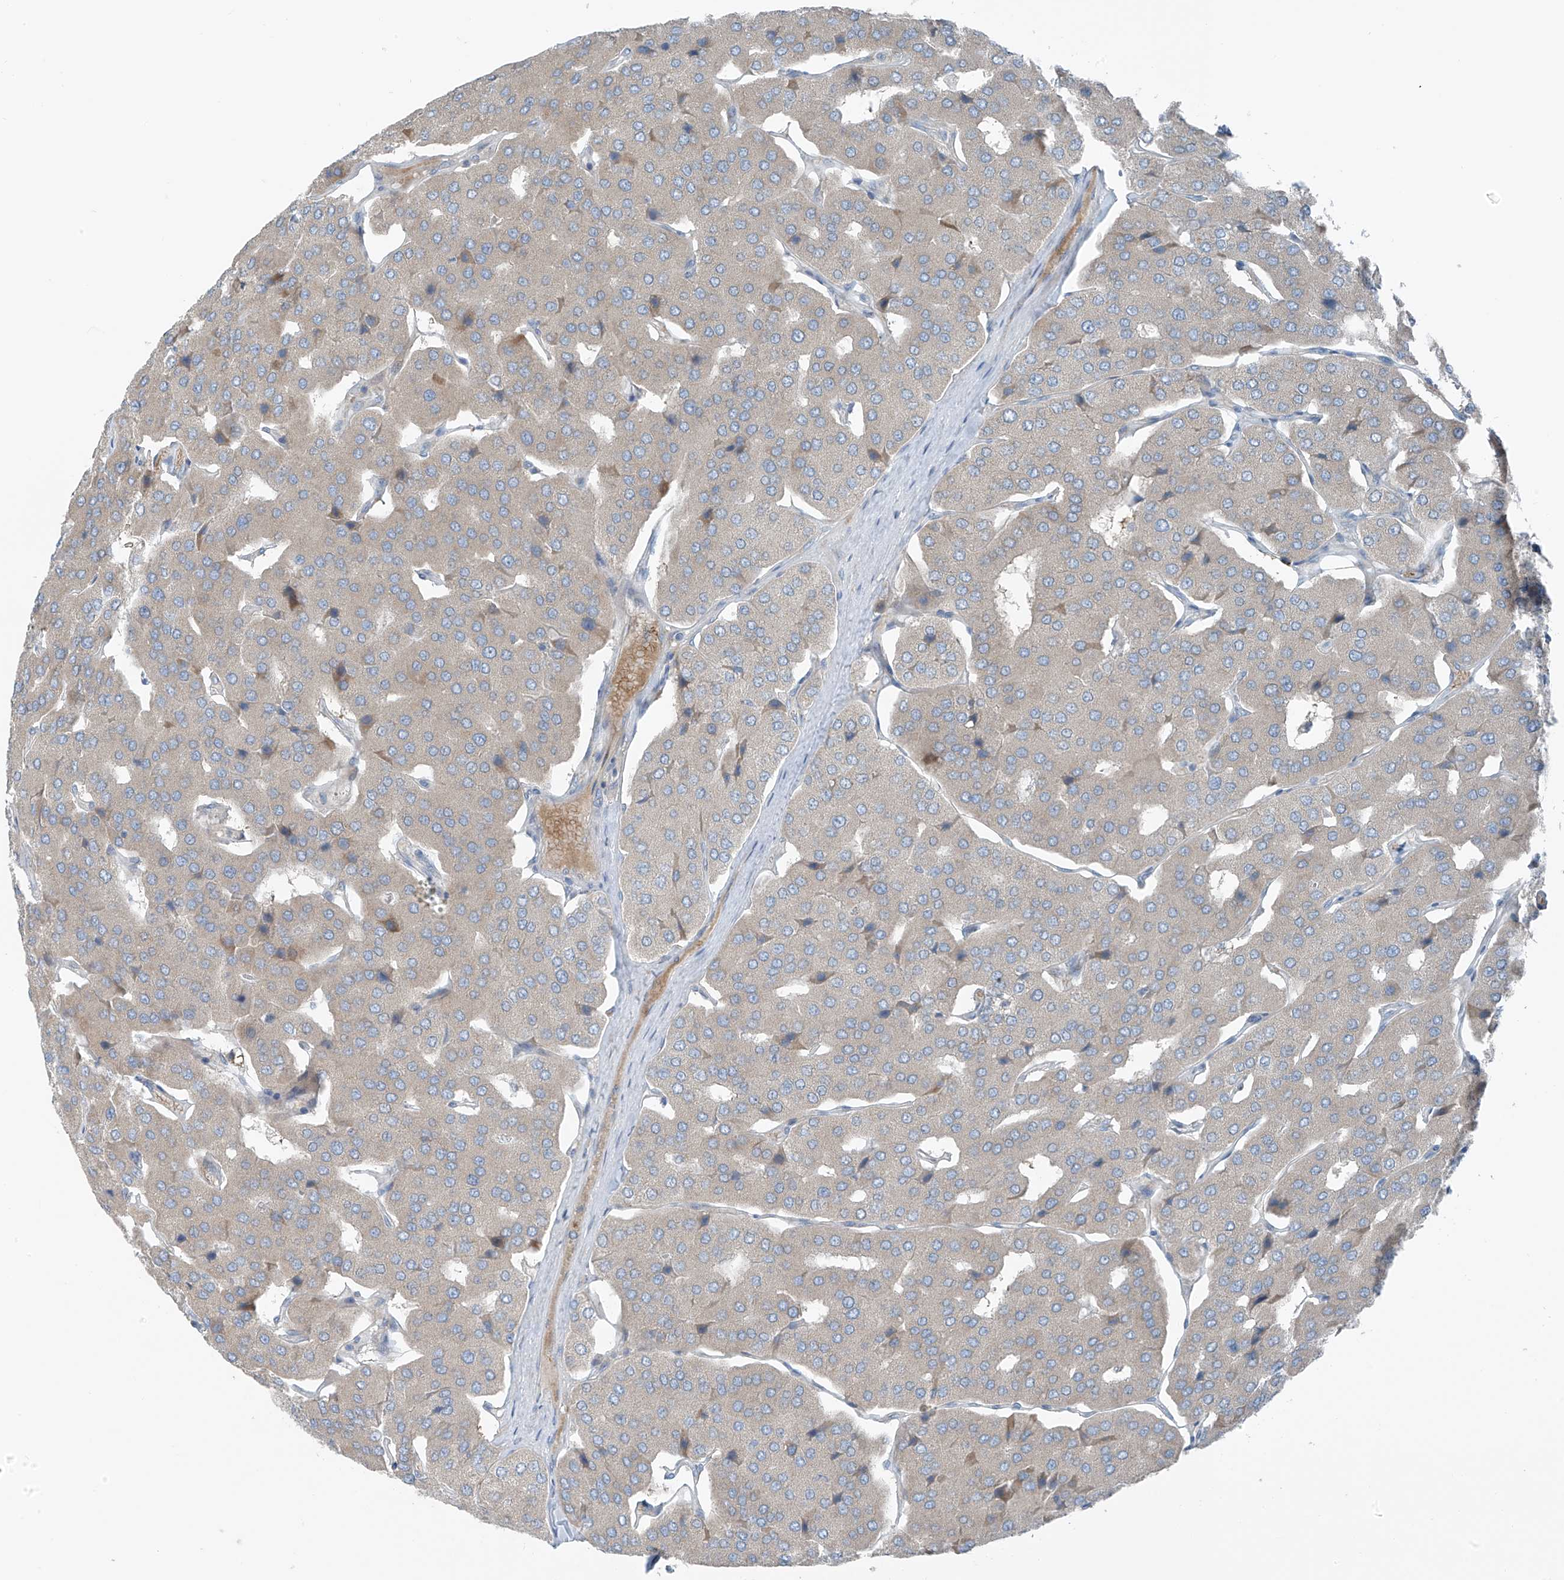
{"staining": {"intensity": "negative", "quantity": "none", "location": "none"}, "tissue": "parathyroid gland", "cell_type": "Glandular cells", "image_type": "normal", "snomed": [{"axis": "morphology", "description": "Normal tissue, NOS"}, {"axis": "morphology", "description": "Adenoma, NOS"}, {"axis": "topography", "description": "Parathyroid gland"}], "caption": "Parathyroid gland stained for a protein using immunohistochemistry reveals no expression glandular cells.", "gene": "SLC12A6", "patient": {"sex": "female", "age": 86}}